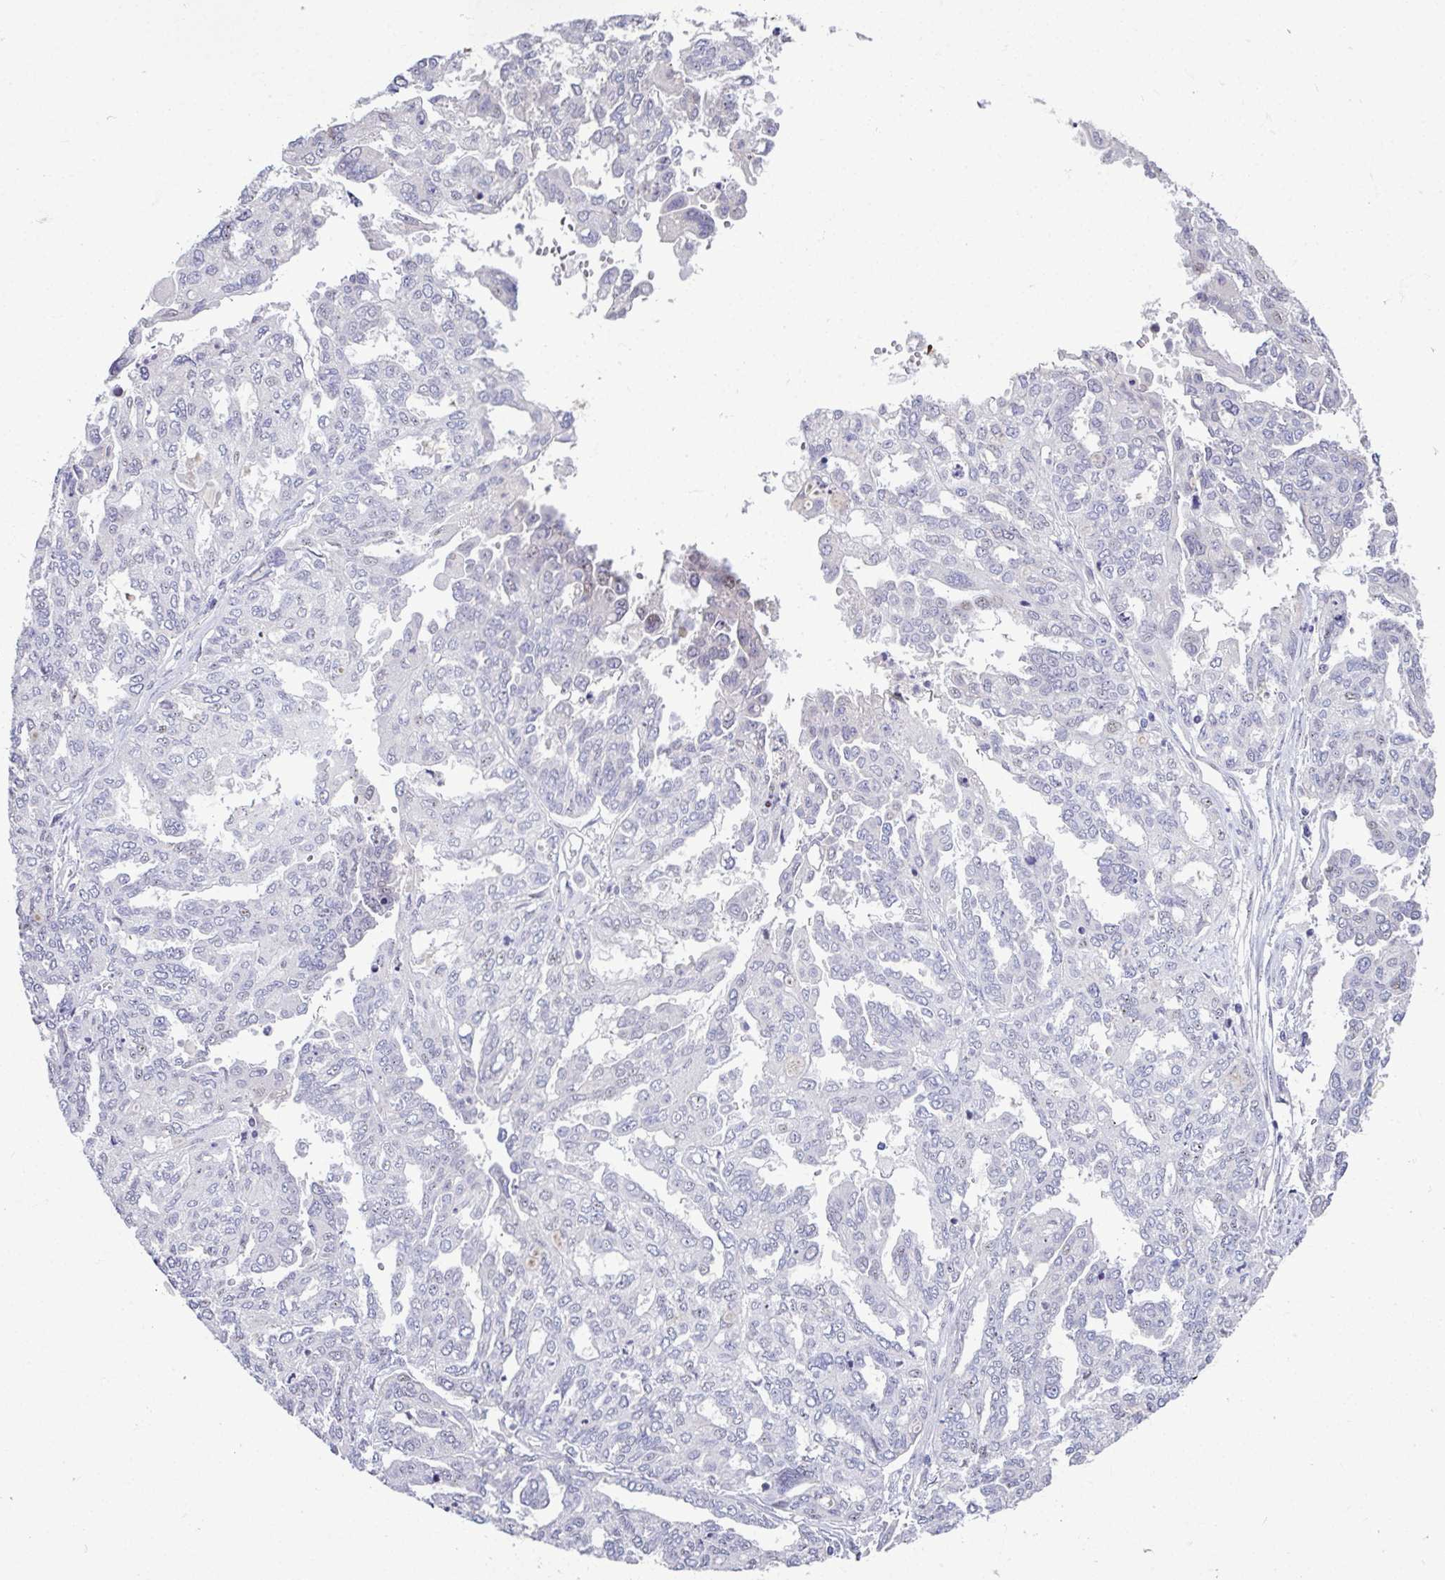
{"staining": {"intensity": "negative", "quantity": "none", "location": "none"}, "tissue": "ovarian cancer", "cell_type": "Tumor cells", "image_type": "cancer", "snomed": [{"axis": "morphology", "description": "Cystadenocarcinoma, serous, NOS"}, {"axis": "topography", "description": "Ovary"}], "caption": "IHC of human ovarian cancer (serous cystadenocarcinoma) displays no positivity in tumor cells.", "gene": "ODF1", "patient": {"sex": "female", "age": 53}}